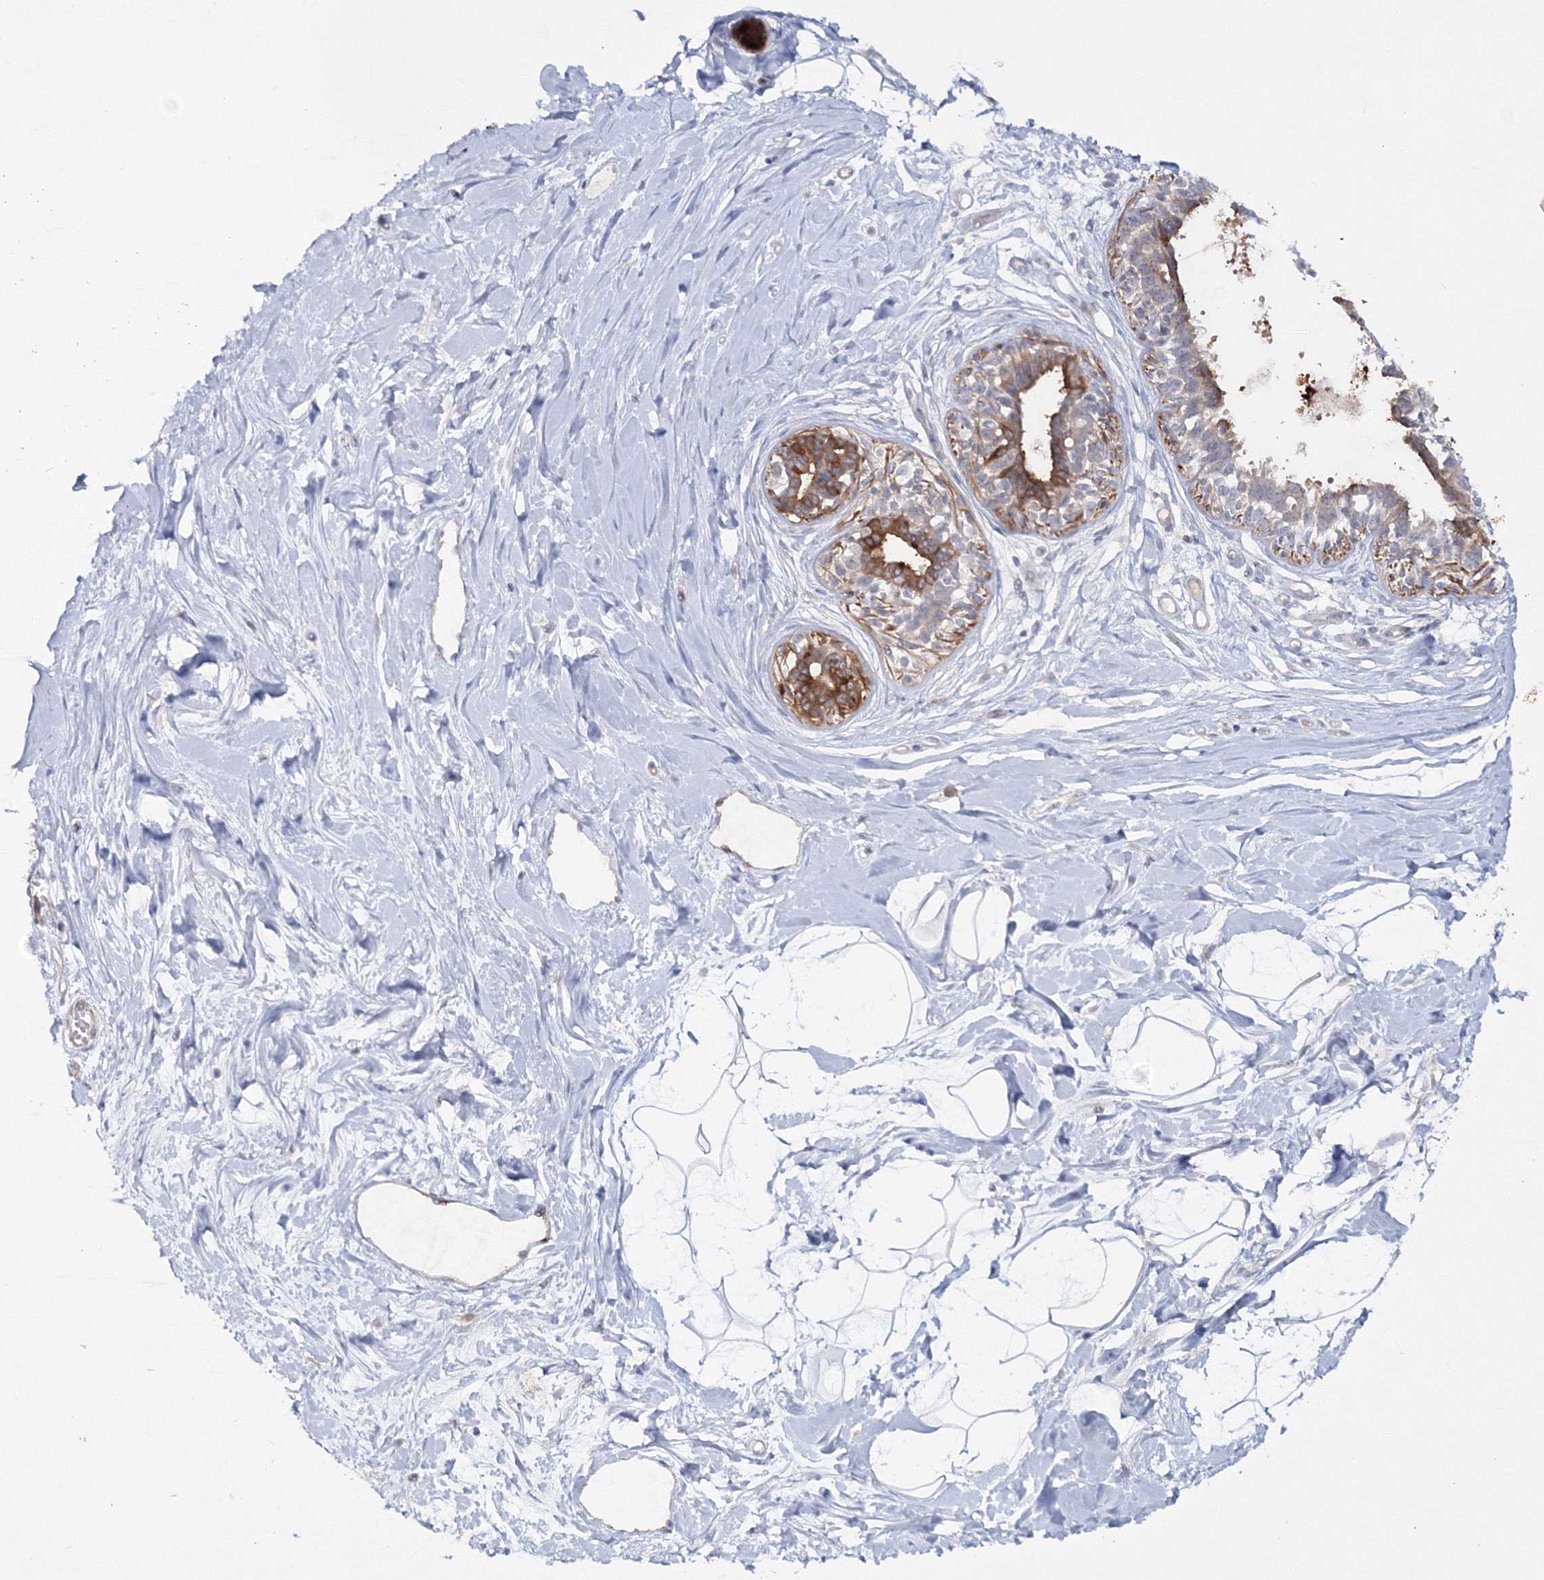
{"staining": {"intensity": "negative", "quantity": "none", "location": "none"}, "tissue": "breast", "cell_type": "Adipocytes", "image_type": "normal", "snomed": [{"axis": "morphology", "description": "Normal tissue, NOS"}, {"axis": "topography", "description": "Breast"}], "caption": "This is a image of immunohistochemistry staining of unremarkable breast, which shows no positivity in adipocytes.", "gene": "IPMK", "patient": {"sex": "female", "age": 45}}